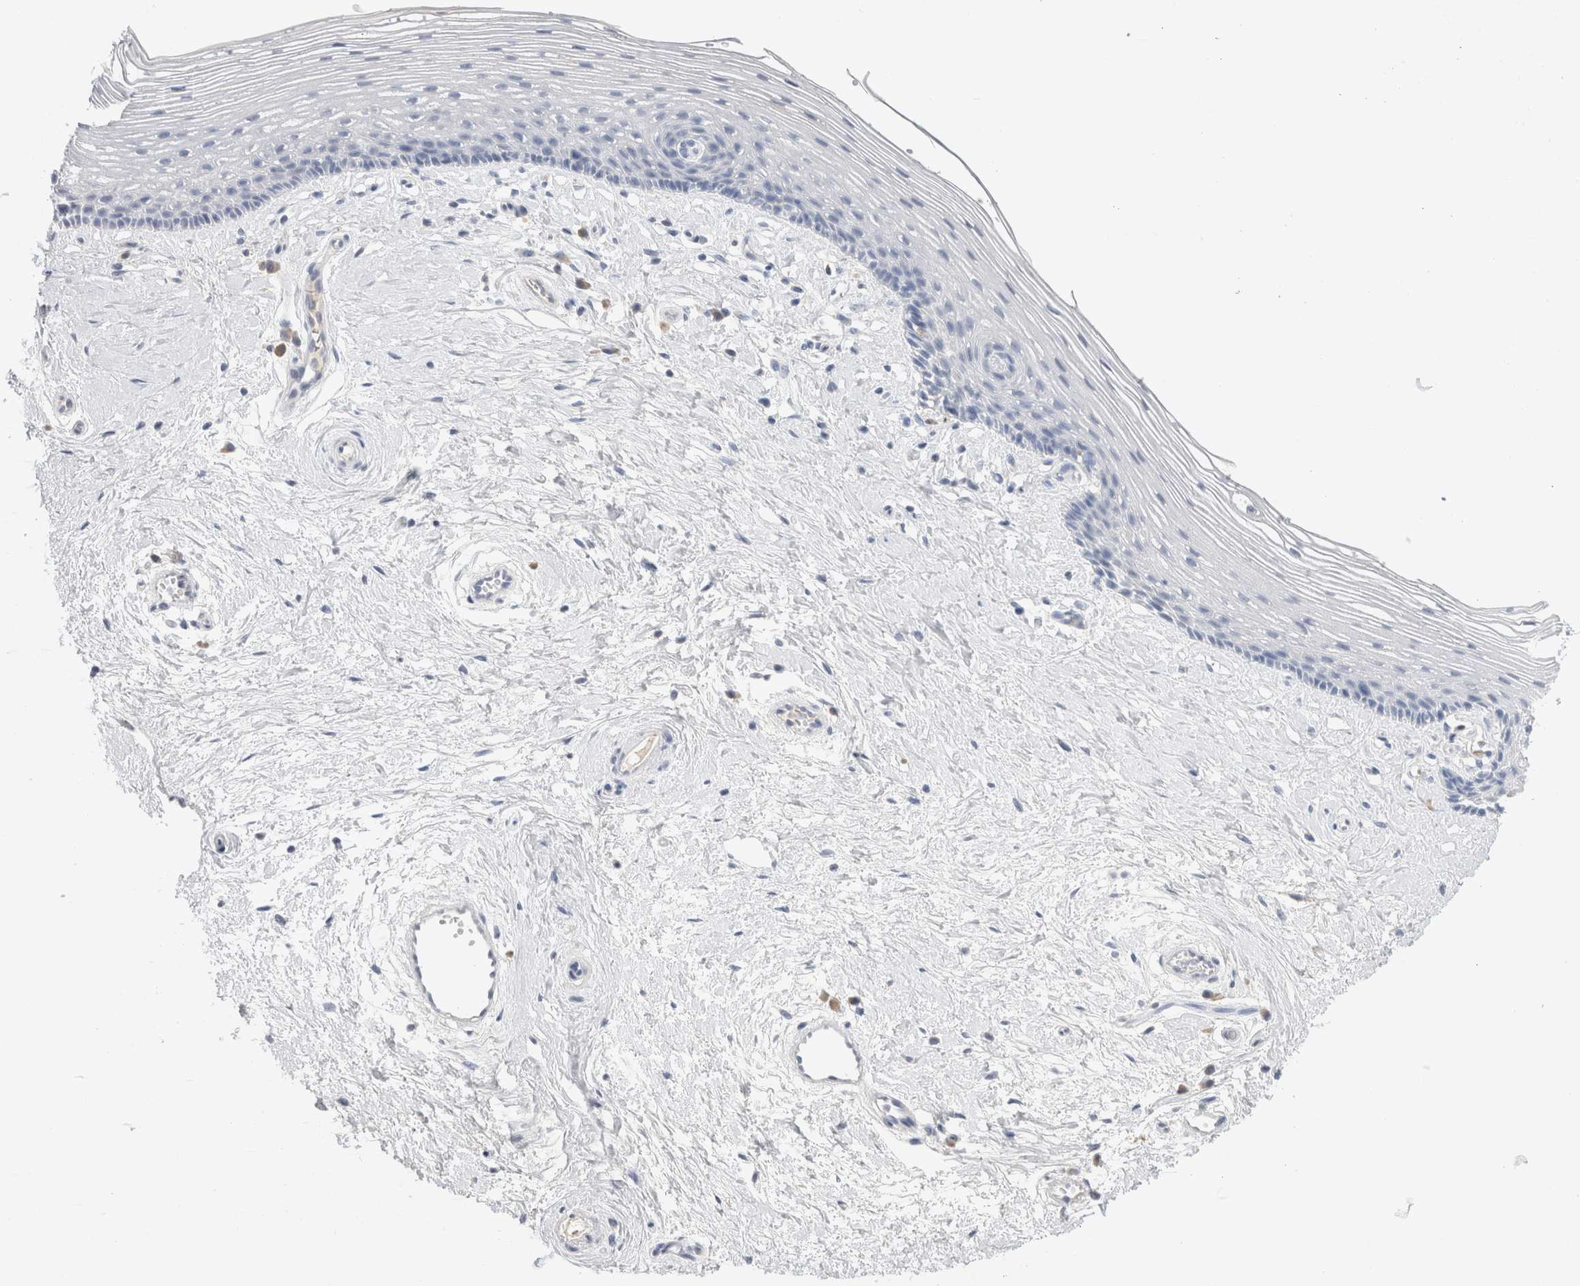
{"staining": {"intensity": "negative", "quantity": "none", "location": "none"}, "tissue": "vagina", "cell_type": "Squamous epithelial cells", "image_type": "normal", "snomed": [{"axis": "morphology", "description": "Normal tissue, NOS"}, {"axis": "topography", "description": "Vagina"}], "caption": "This image is of unremarkable vagina stained with IHC to label a protein in brown with the nuclei are counter-stained blue. There is no staining in squamous epithelial cells. Nuclei are stained in blue.", "gene": "LAMP3", "patient": {"sex": "female", "age": 46}}